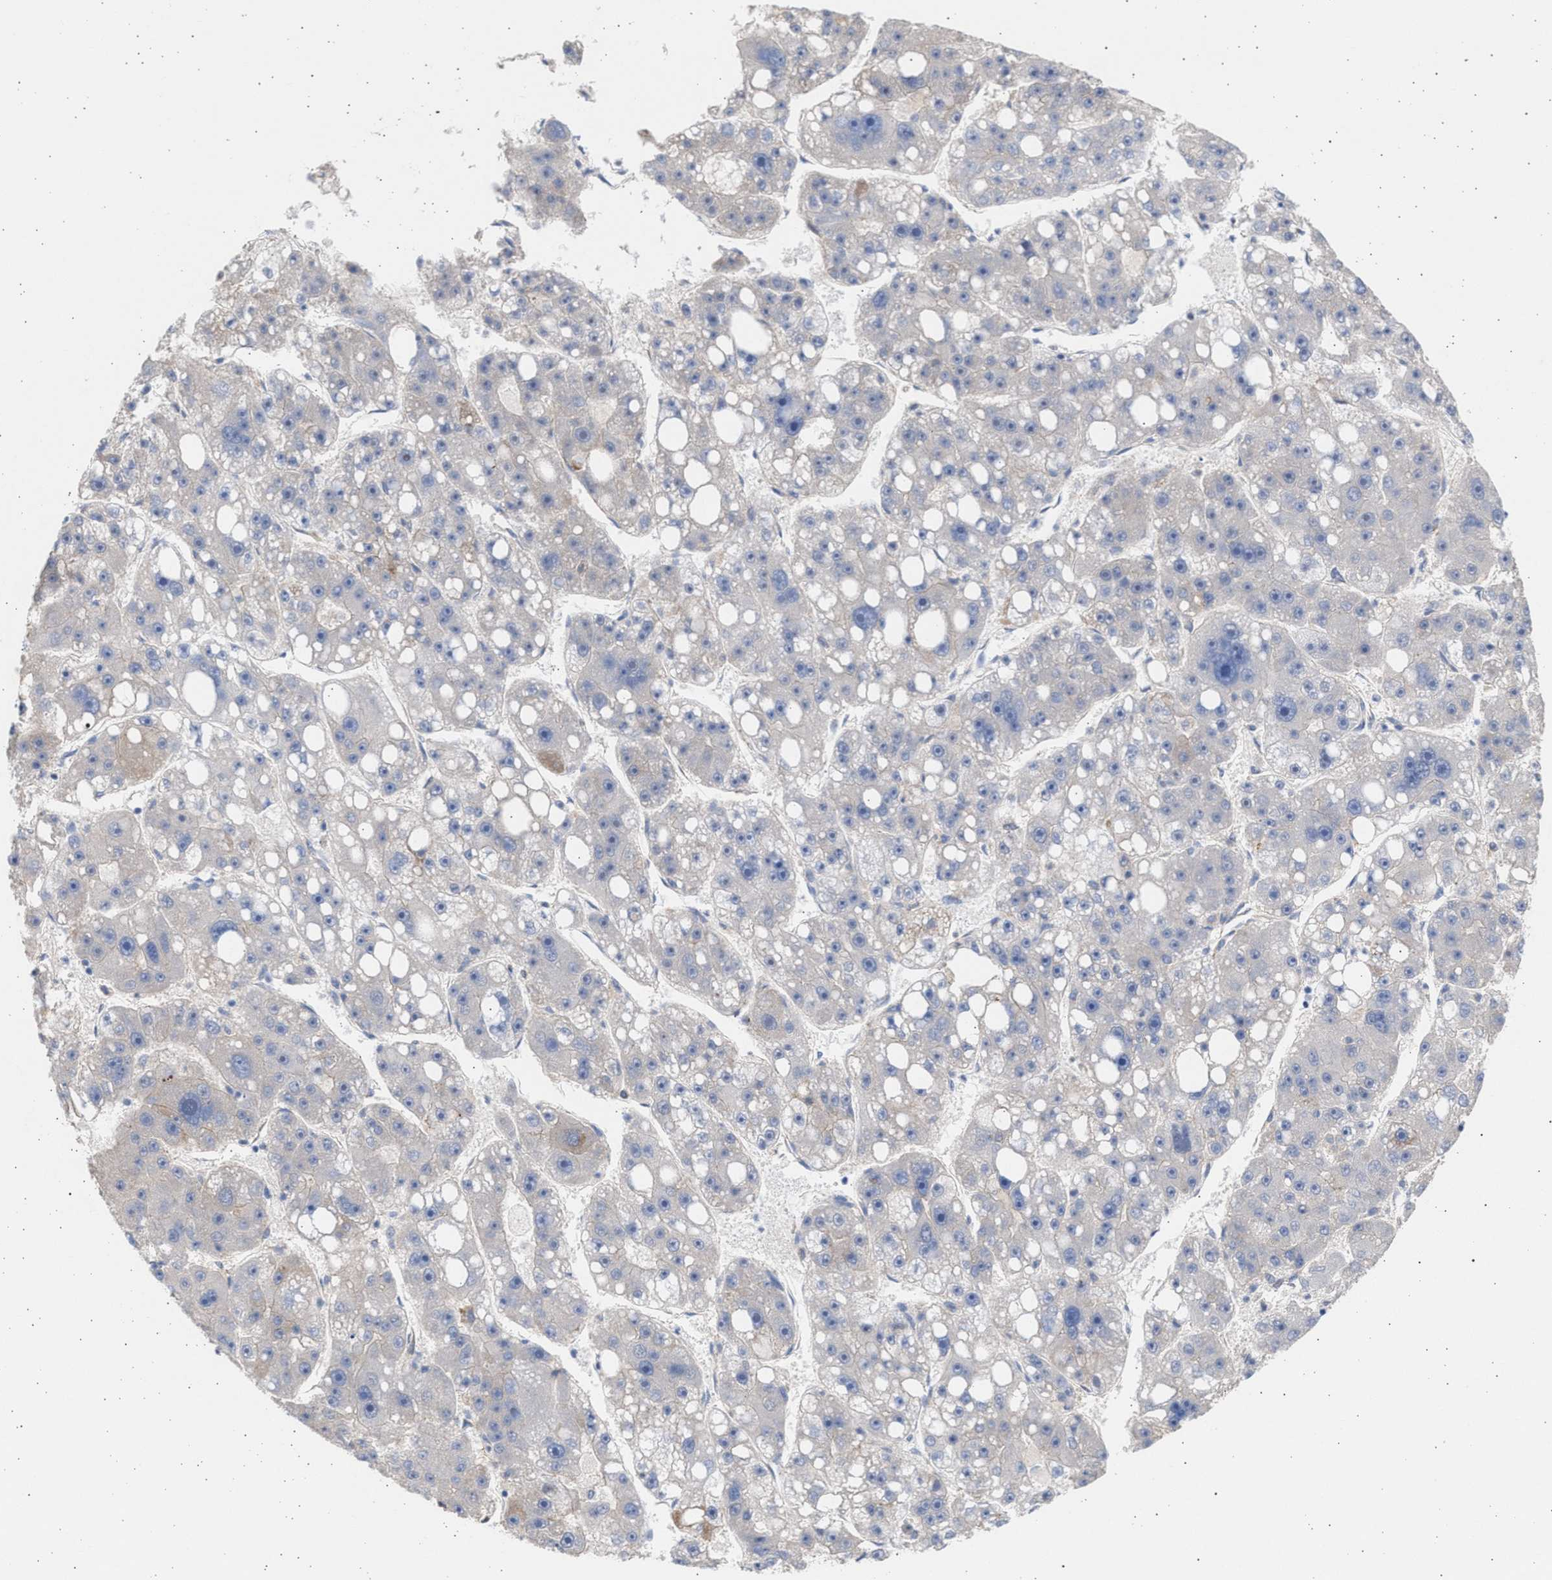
{"staining": {"intensity": "negative", "quantity": "none", "location": "none"}, "tissue": "liver cancer", "cell_type": "Tumor cells", "image_type": "cancer", "snomed": [{"axis": "morphology", "description": "Carcinoma, Hepatocellular, NOS"}, {"axis": "topography", "description": "Liver"}], "caption": "Tumor cells are negative for protein expression in human liver cancer (hepatocellular carcinoma).", "gene": "NBR1", "patient": {"sex": "female", "age": 61}}